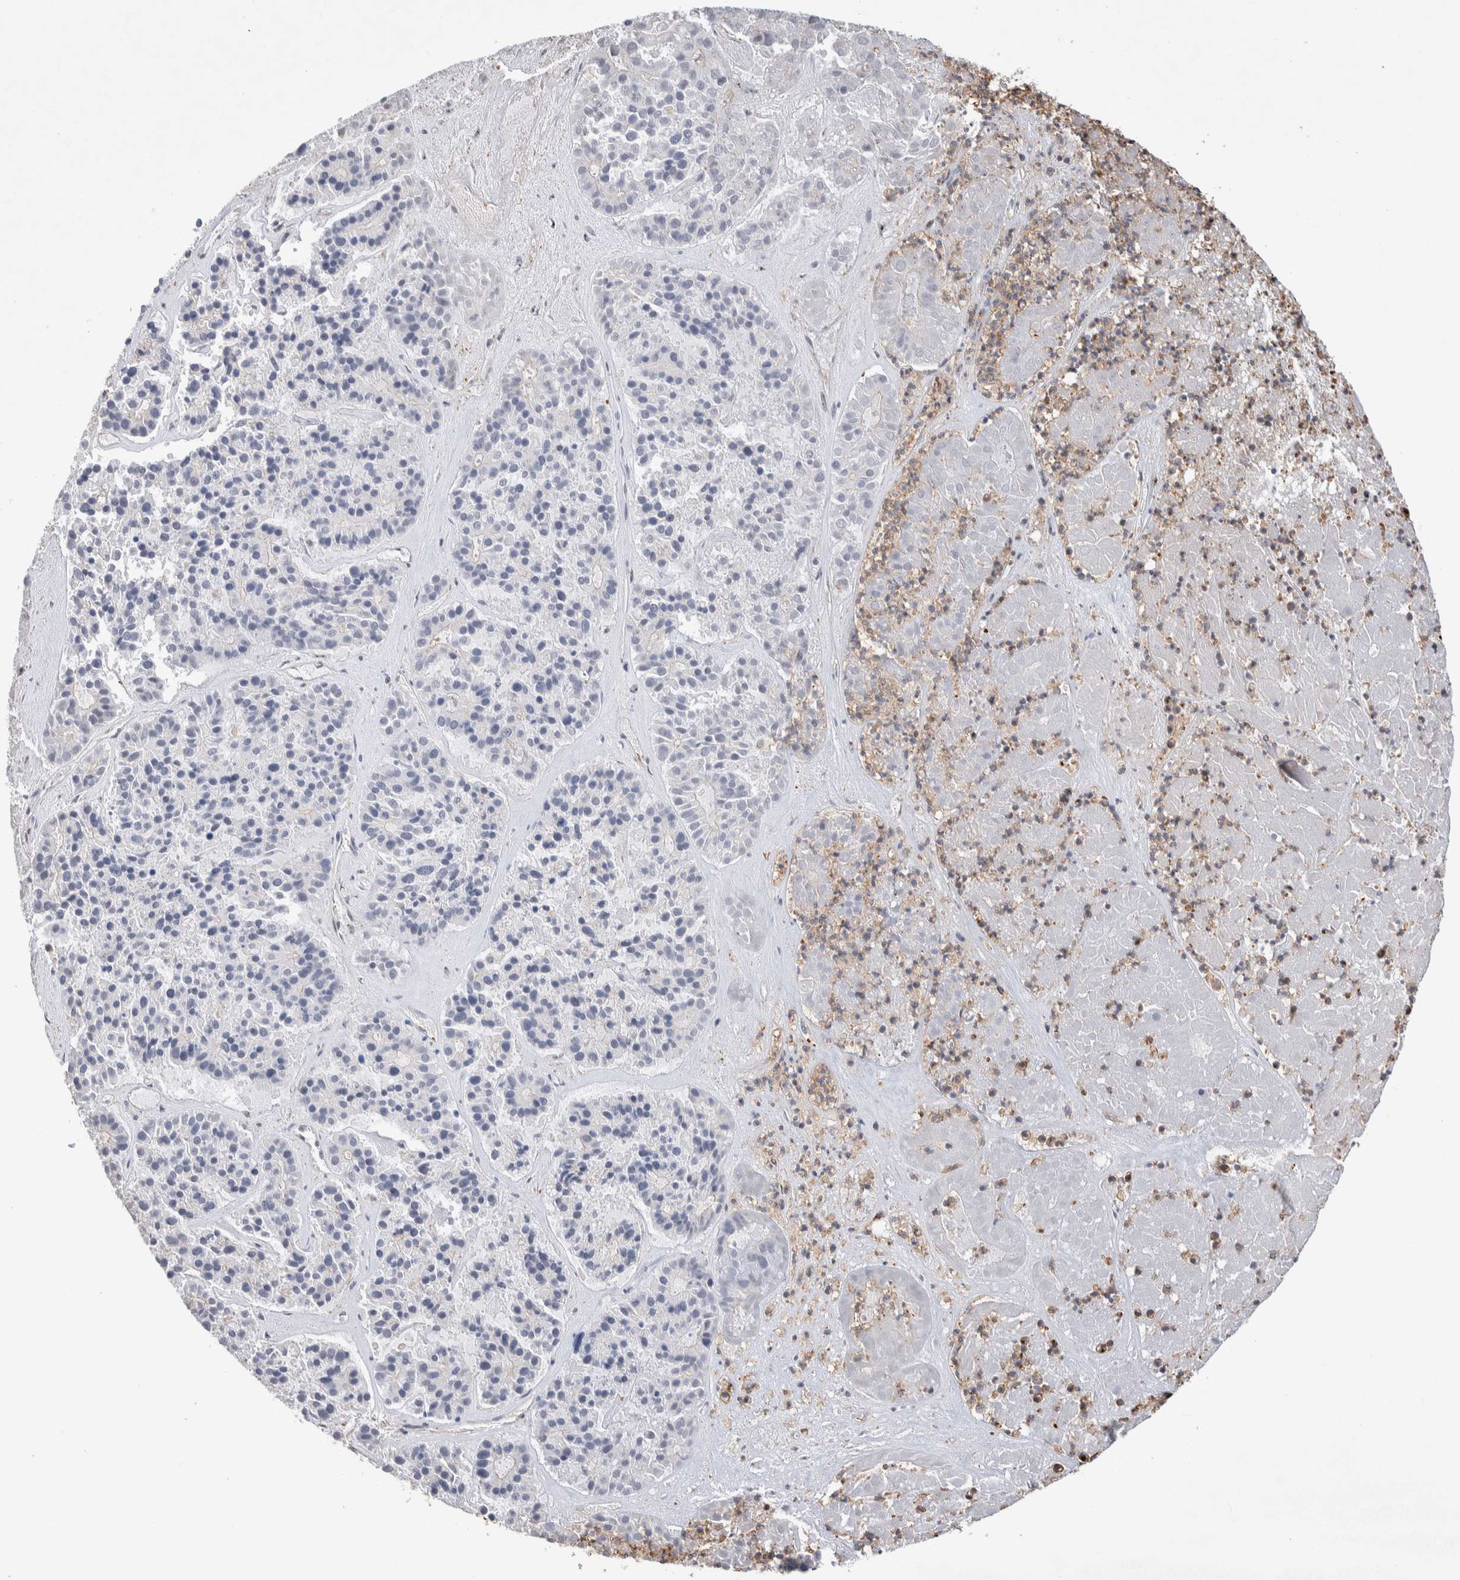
{"staining": {"intensity": "negative", "quantity": "none", "location": "none"}, "tissue": "pancreatic cancer", "cell_type": "Tumor cells", "image_type": "cancer", "snomed": [{"axis": "morphology", "description": "Adenocarcinoma, NOS"}, {"axis": "topography", "description": "Pancreas"}], "caption": "The immunohistochemistry histopathology image has no significant expression in tumor cells of pancreatic cancer (adenocarcinoma) tissue.", "gene": "ZNF704", "patient": {"sex": "male", "age": 50}}